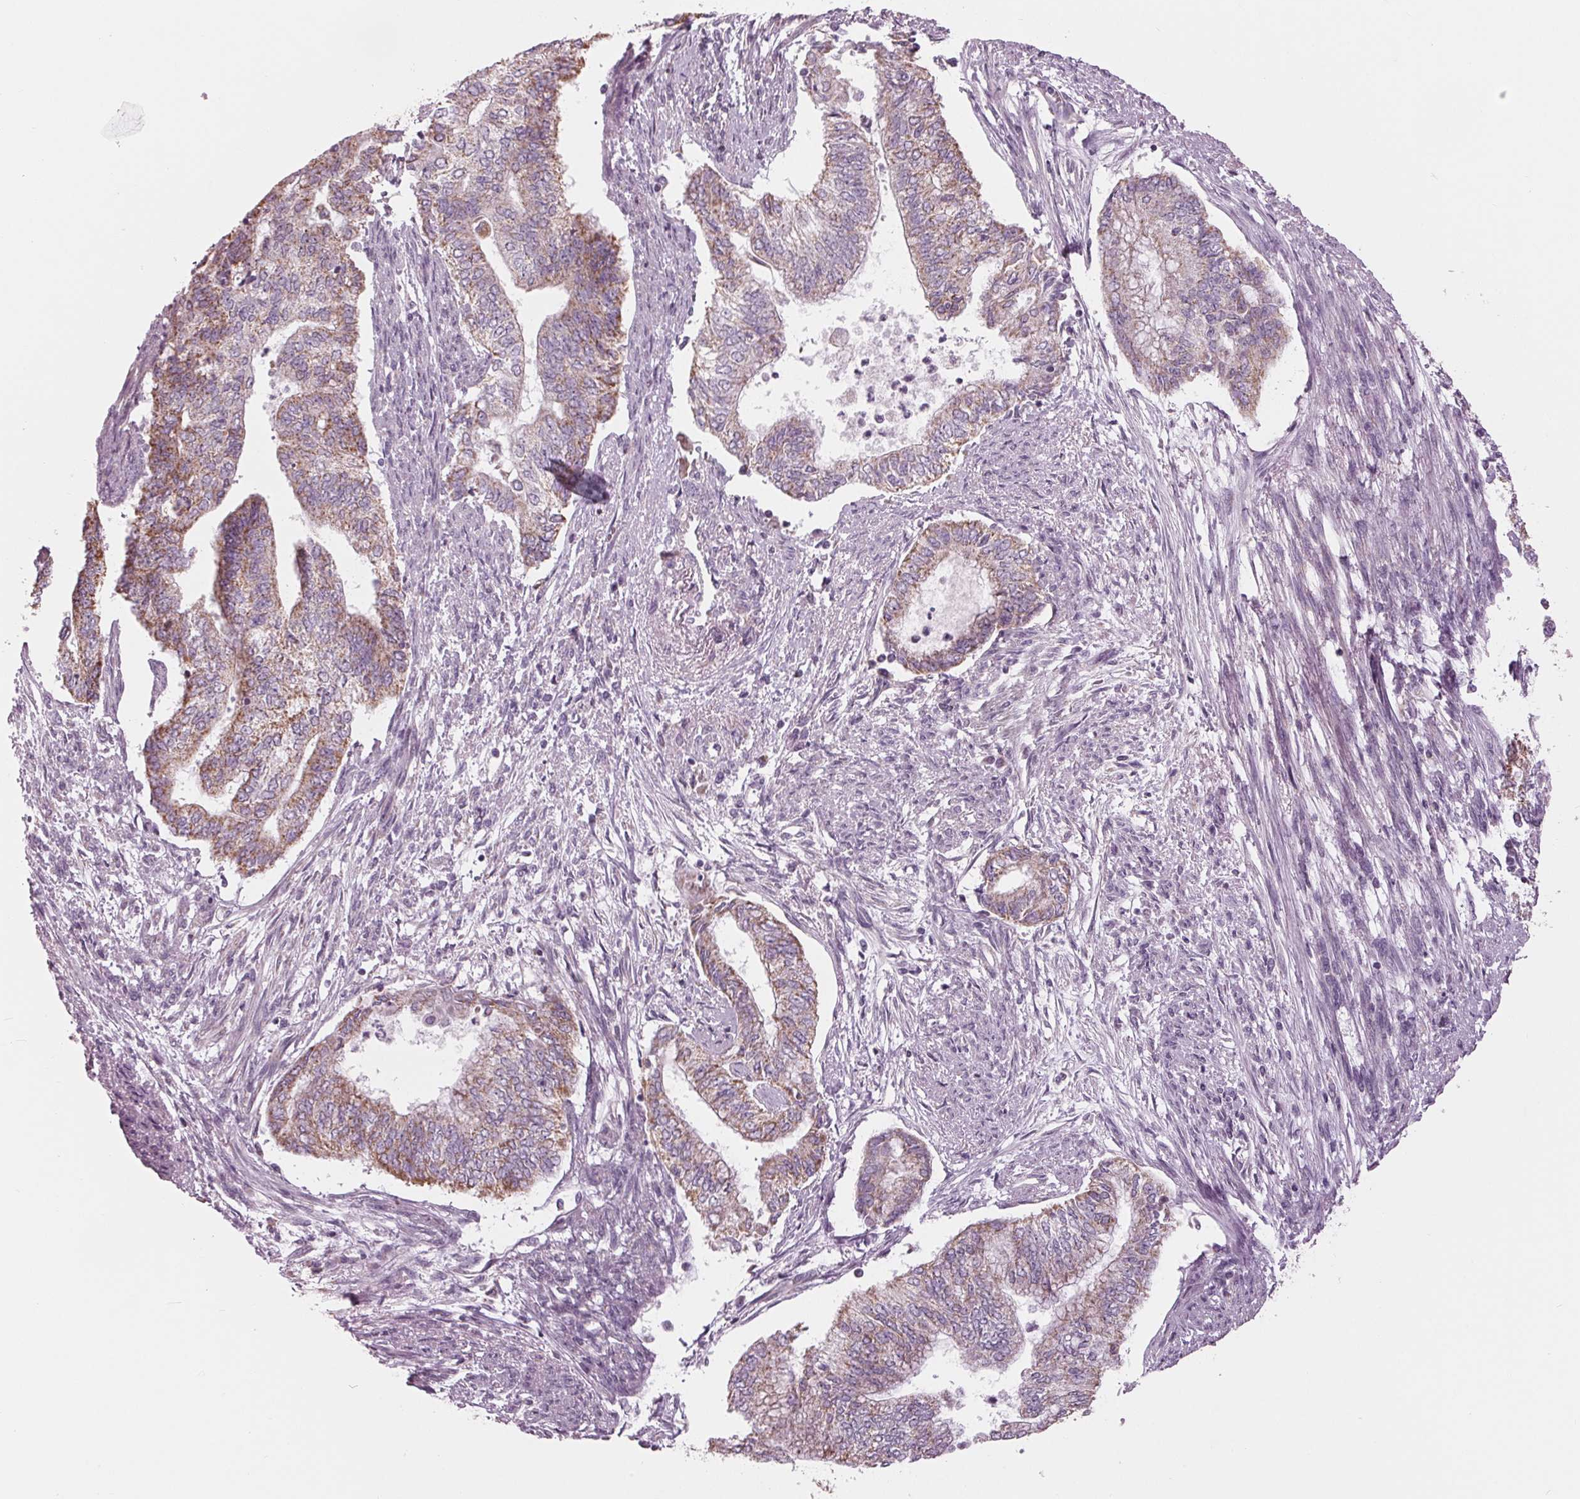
{"staining": {"intensity": "moderate", "quantity": "25%-75%", "location": "cytoplasmic/membranous"}, "tissue": "endometrial cancer", "cell_type": "Tumor cells", "image_type": "cancer", "snomed": [{"axis": "morphology", "description": "Adenocarcinoma, NOS"}, {"axis": "topography", "description": "Endometrium"}], "caption": "High-power microscopy captured an IHC micrograph of endometrial cancer, revealing moderate cytoplasmic/membranous staining in about 25%-75% of tumor cells.", "gene": "SAMD4A", "patient": {"sex": "female", "age": 65}}